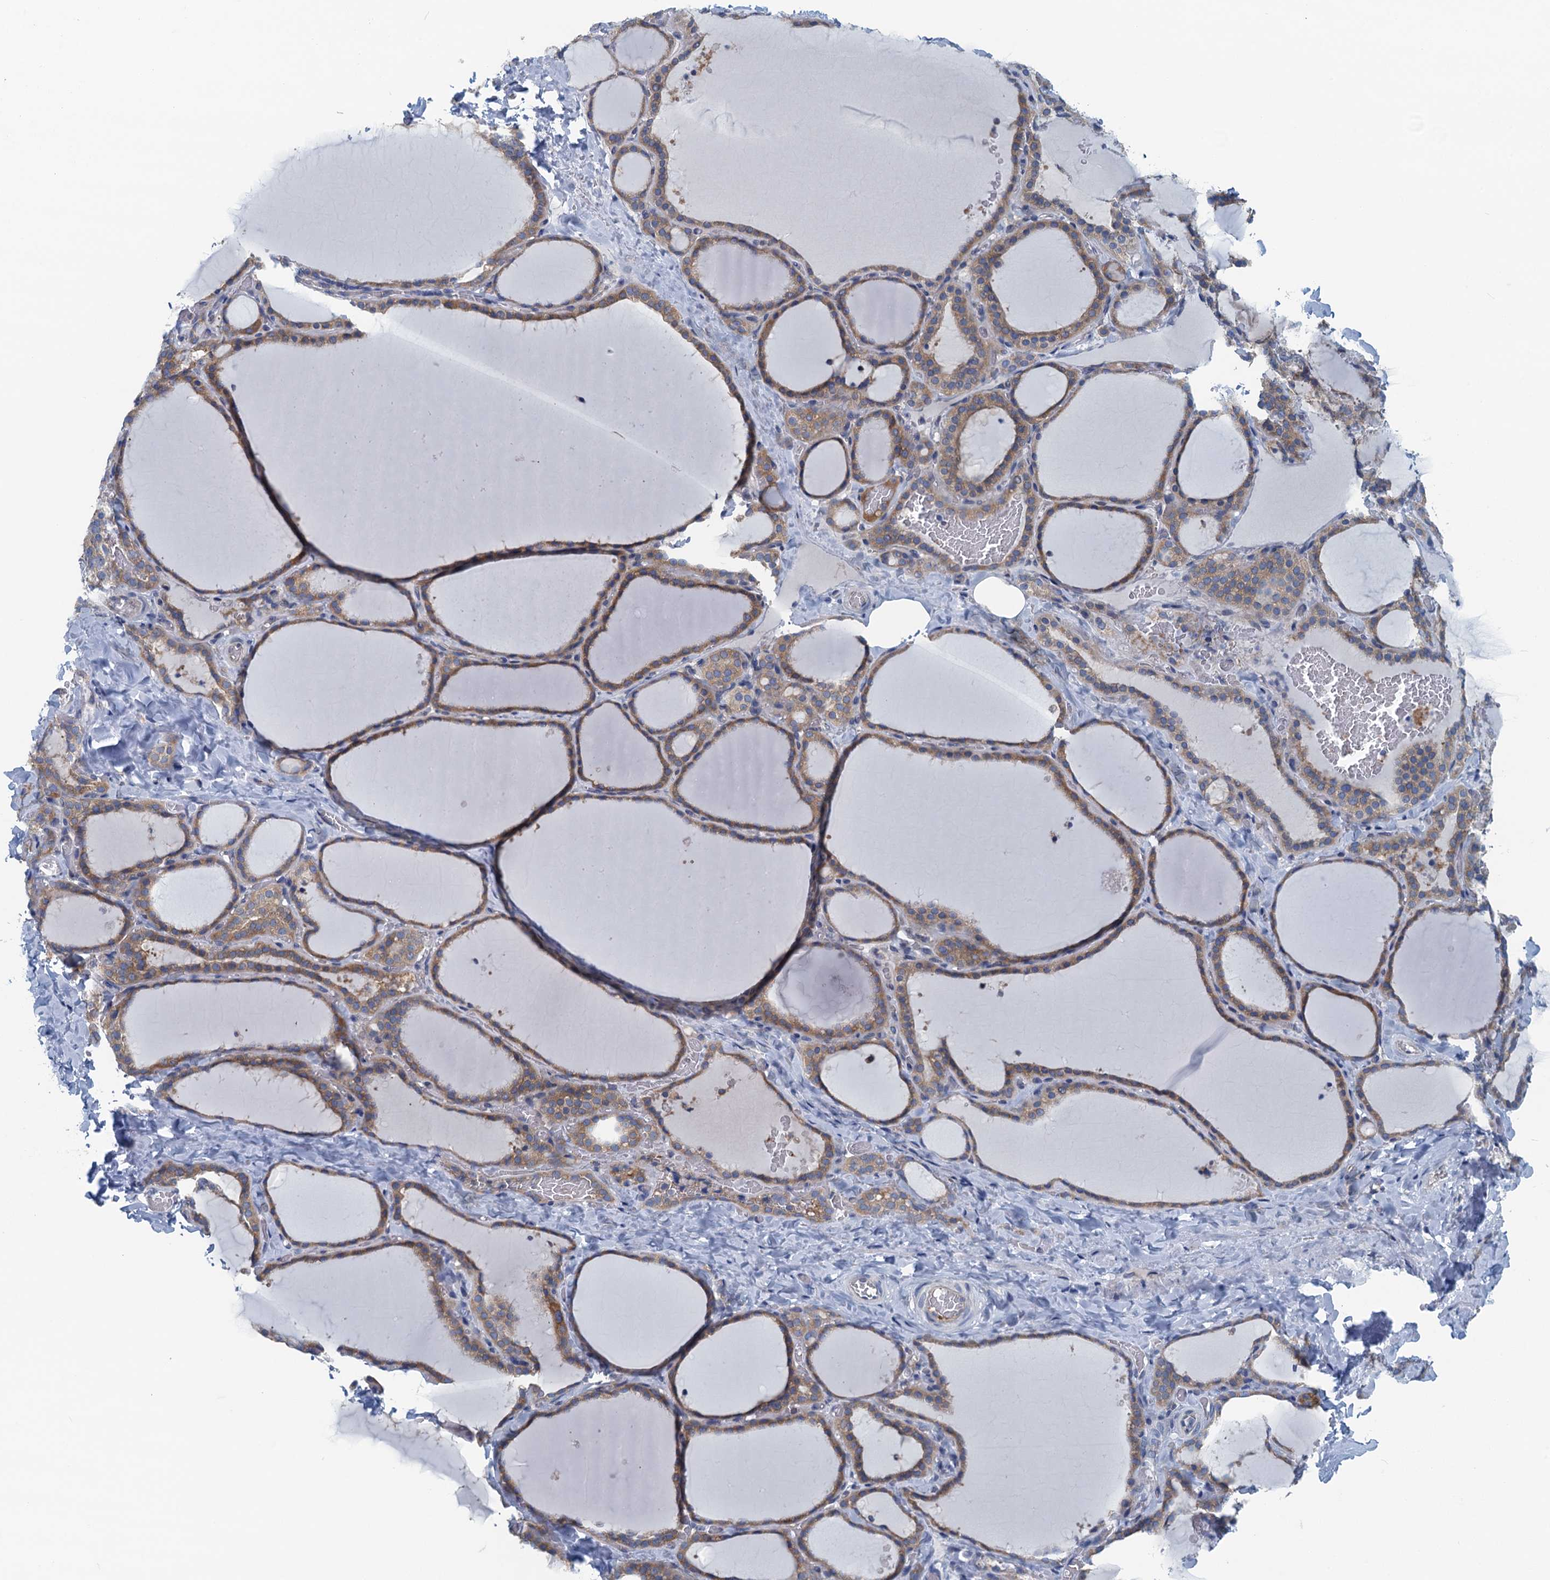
{"staining": {"intensity": "weak", "quantity": ">75%", "location": "cytoplasmic/membranous"}, "tissue": "thyroid gland", "cell_type": "Glandular cells", "image_type": "normal", "snomed": [{"axis": "morphology", "description": "Normal tissue, NOS"}, {"axis": "topography", "description": "Thyroid gland"}], "caption": "Protein staining of normal thyroid gland exhibits weak cytoplasmic/membranous positivity in about >75% of glandular cells.", "gene": "MYDGF", "patient": {"sex": "female", "age": 22}}